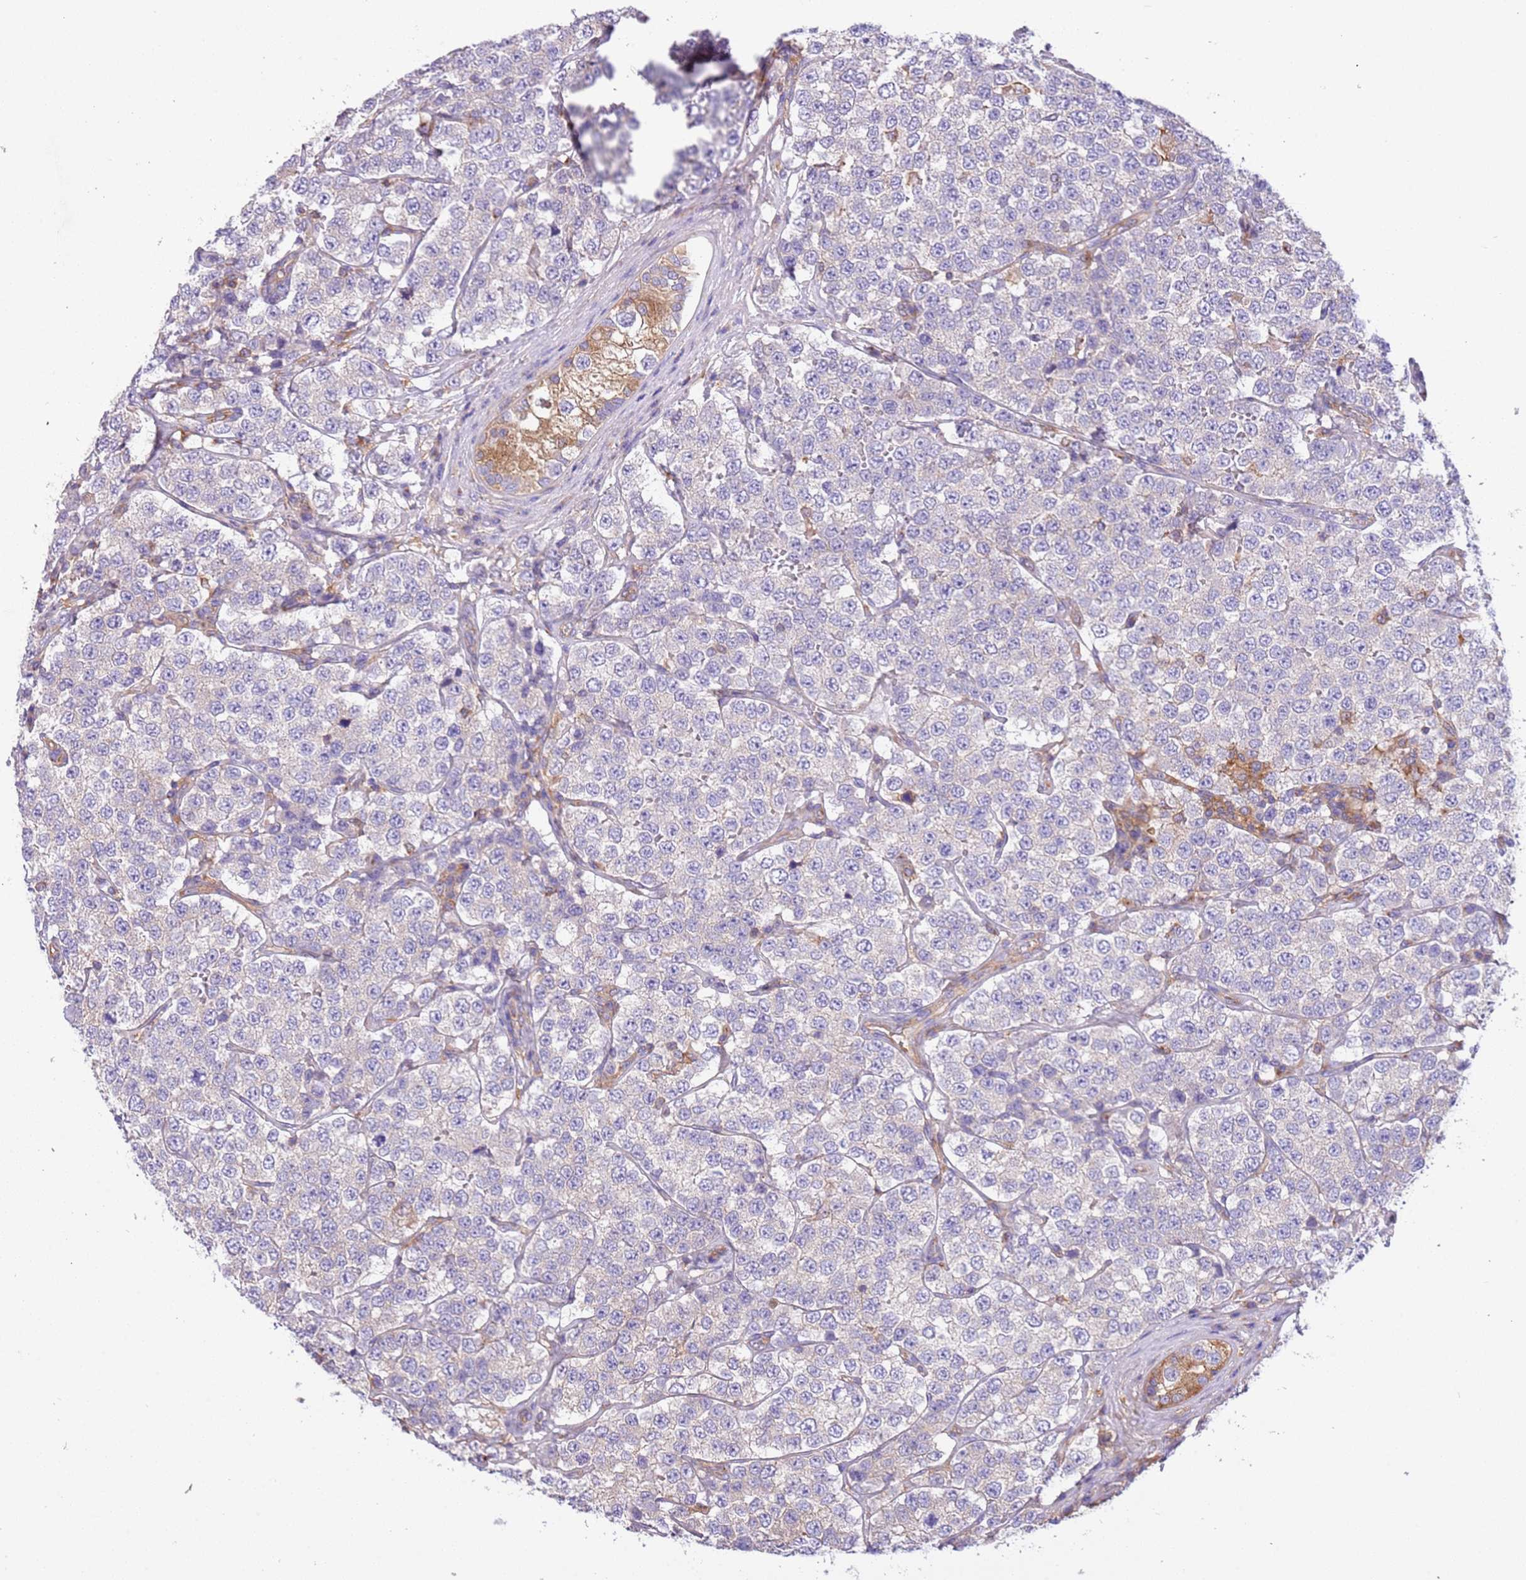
{"staining": {"intensity": "negative", "quantity": "none", "location": "none"}, "tissue": "testis cancer", "cell_type": "Tumor cells", "image_type": "cancer", "snomed": [{"axis": "morphology", "description": "Seminoma, NOS"}, {"axis": "topography", "description": "Testis"}], "caption": "Immunohistochemical staining of testis cancer (seminoma) shows no significant expression in tumor cells.", "gene": "NAALADL1", "patient": {"sex": "male", "age": 34}}